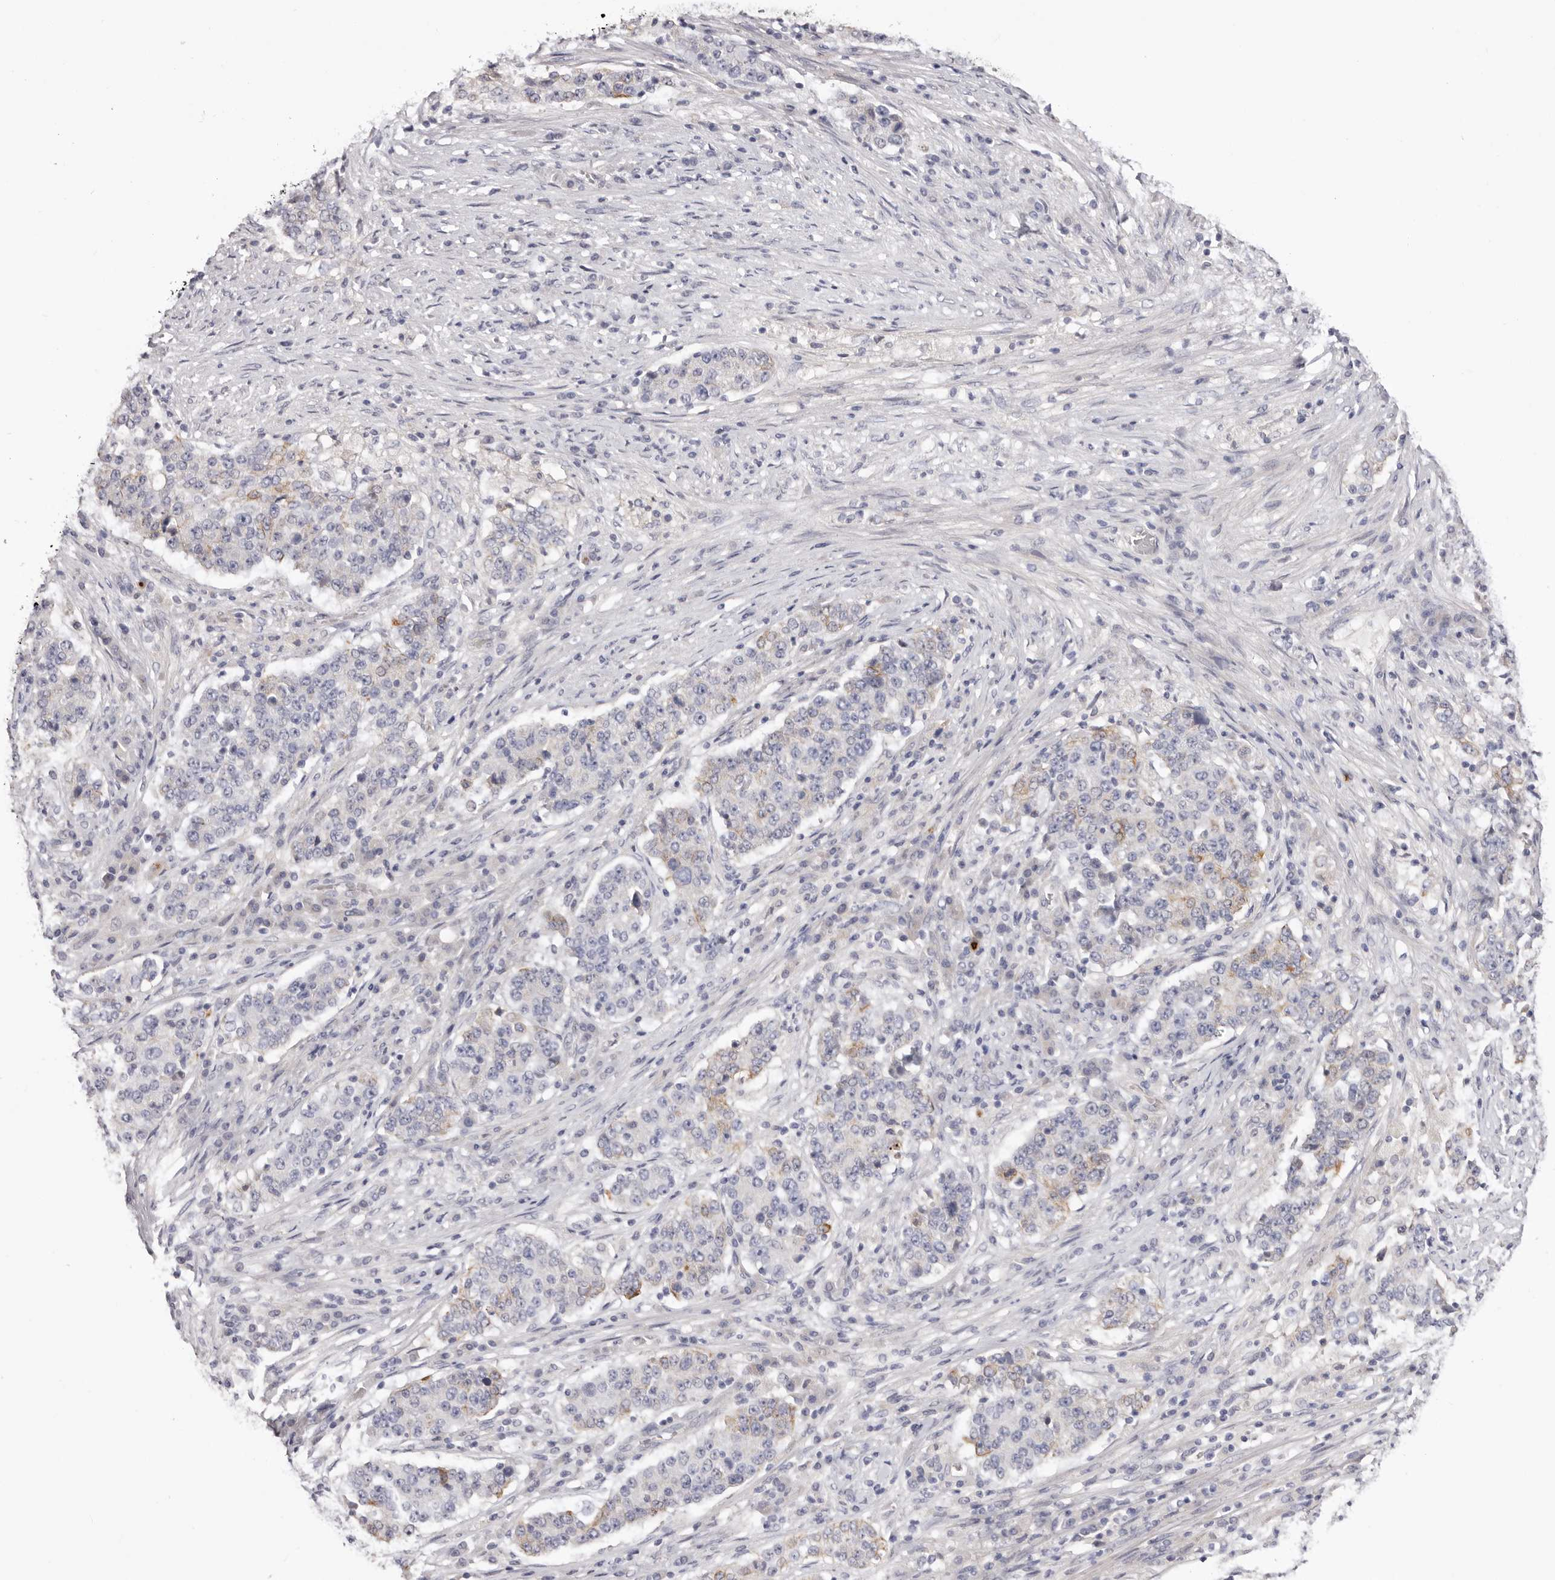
{"staining": {"intensity": "weak", "quantity": "<25%", "location": "cytoplasmic/membranous"}, "tissue": "stomach cancer", "cell_type": "Tumor cells", "image_type": "cancer", "snomed": [{"axis": "morphology", "description": "Adenocarcinoma, NOS"}, {"axis": "topography", "description": "Stomach"}], "caption": "DAB immunohistochemical staining of stomach cancer exhibits no significant expression in tumor cells.", "gene": "STK16", "patient": {"sex": "male", "age": 59}}